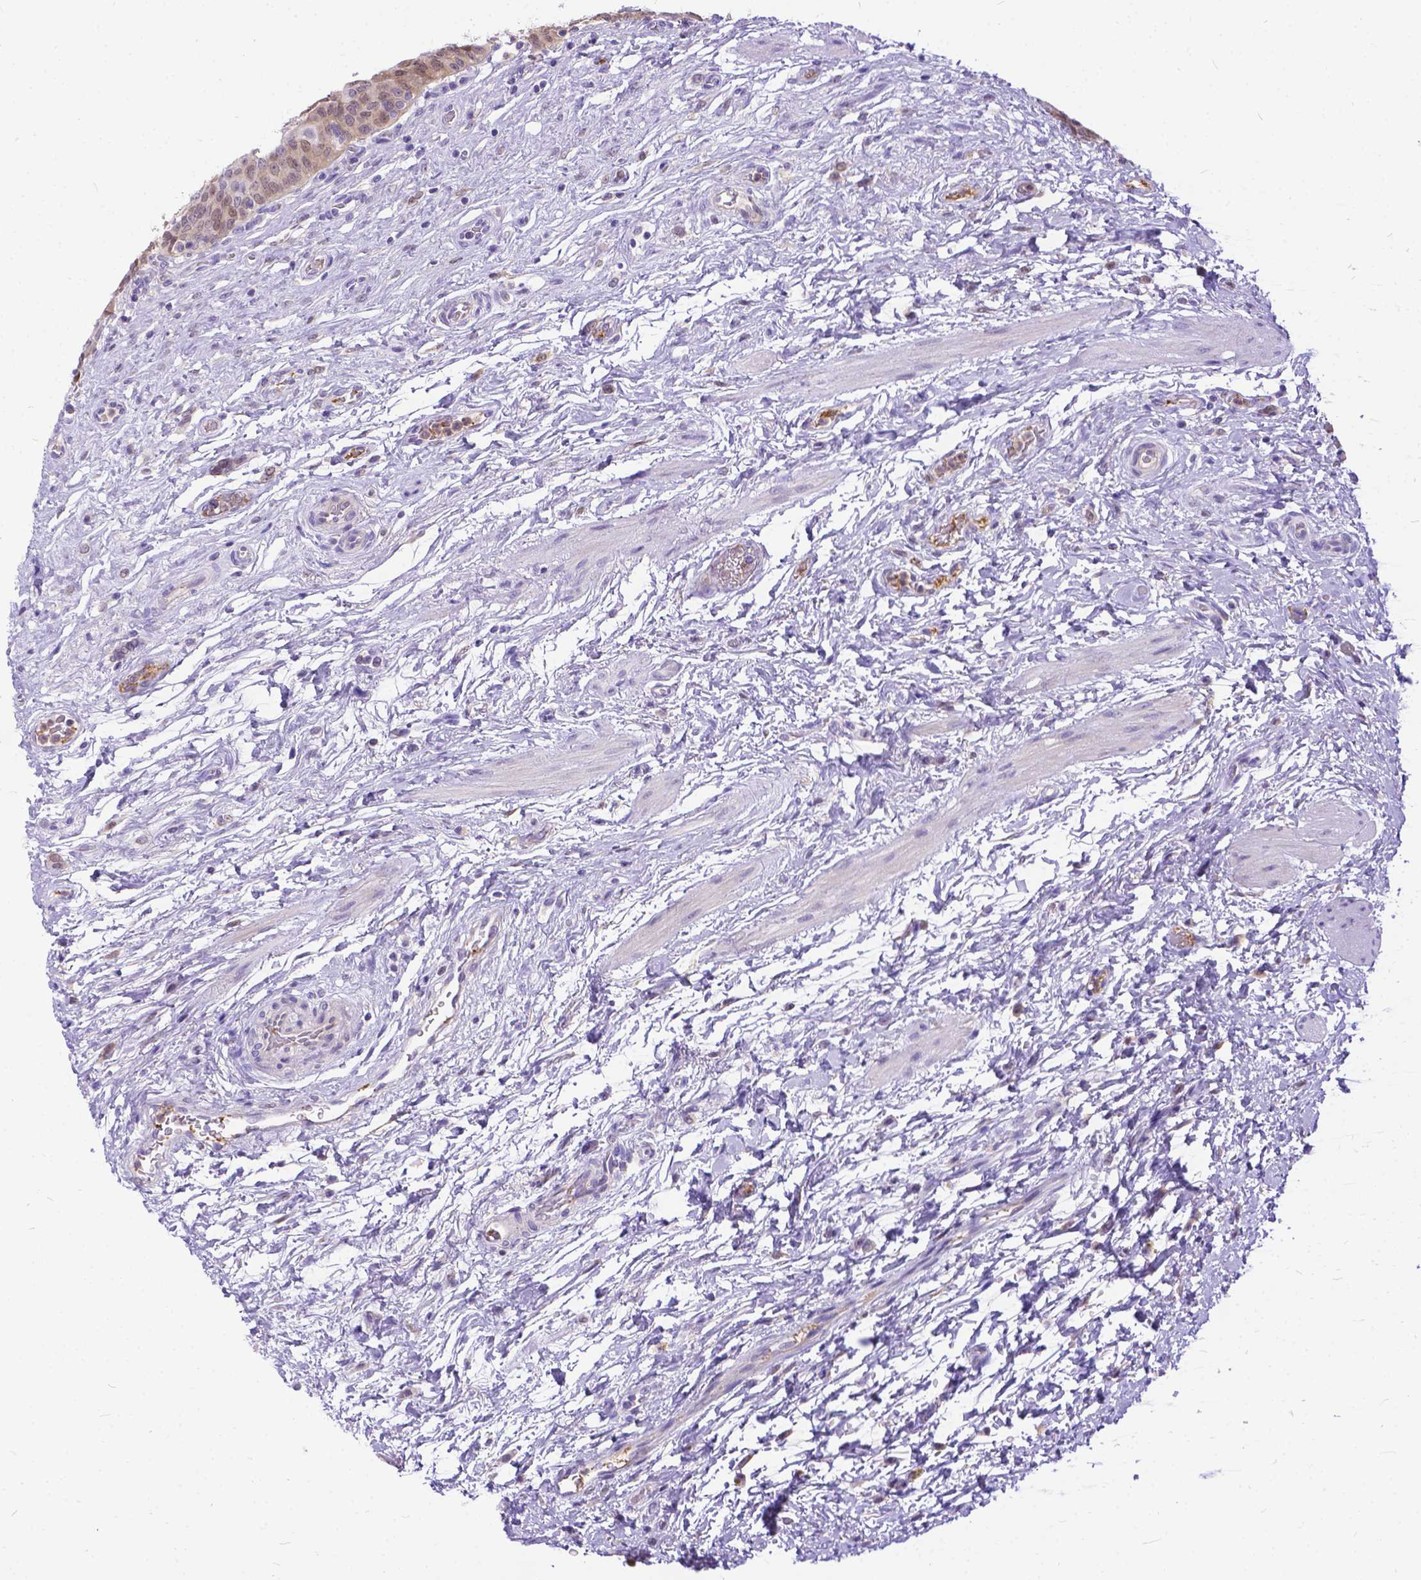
{"staining": {"intensity": "weak", "quantity": ">75%", "location": "cytoplasmic/membranous,nuclear"}, "tissue": "urinary bladder", "cell_type": "Urothelial cells", "image_type": "normal", "snomed": [{"axis": "morphology", "description": "Normal tissue, NOS"}, {"axis": "topography", "description": "Urinary bladder"}], "caption": "Immunohistochemistry image of benign urinary bladder: urinary bladder stained using IHC displays low levels of weak protein expression localized specifically in the cytoplasmic/membranous,nuclear of urothelial cells, appearing as a cytoplasmic/membranous,nuclear brown color.", "gene": "TMEM169", "patient": {"sex": "male", "age": 69}}